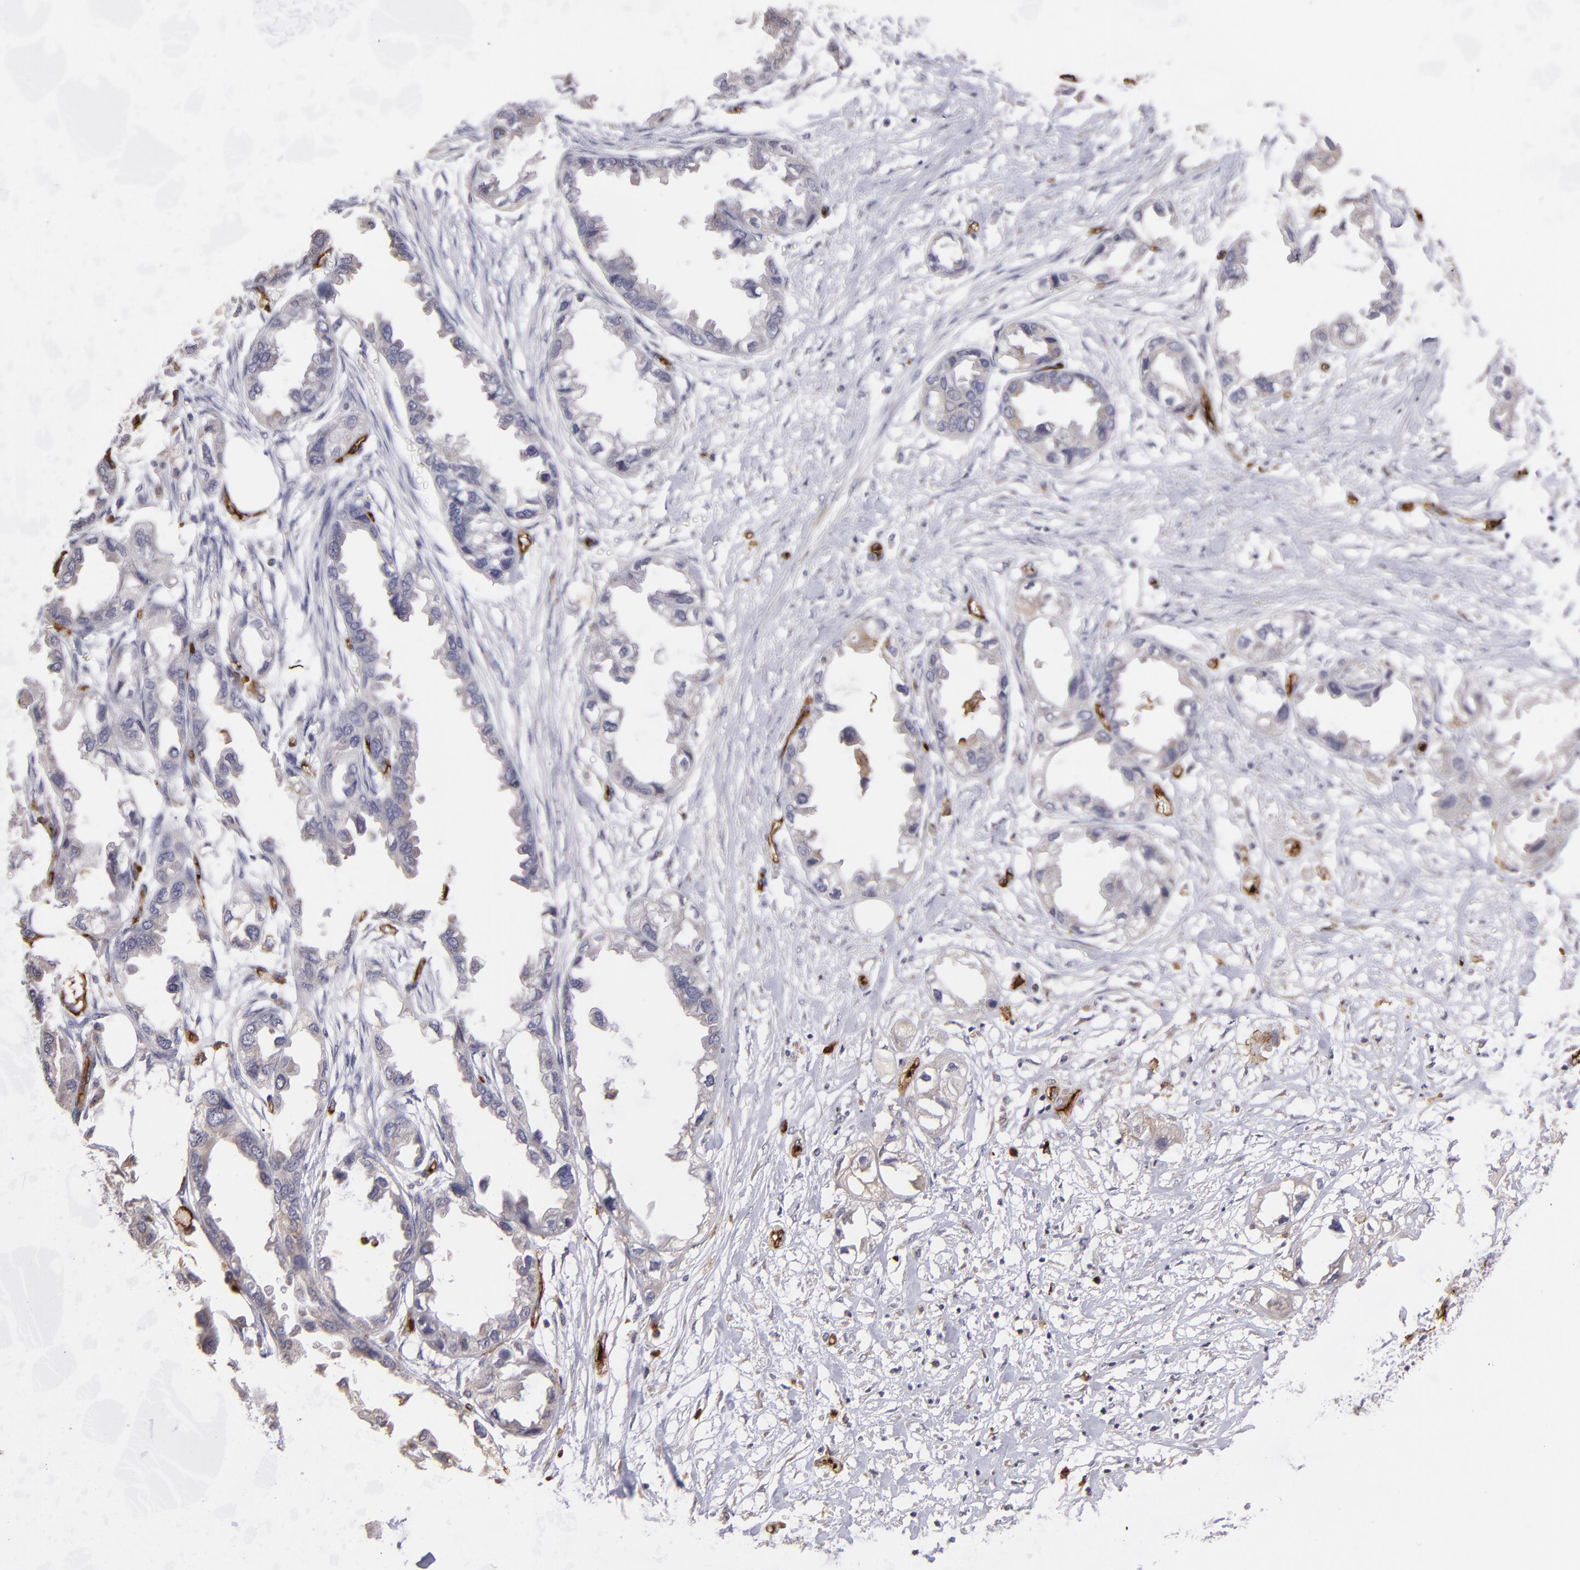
{"staining": {"intensity": "negative", "quantity": "none", "location": "none"}, "tissue": "endometrial cancer", "cell_type": "Tumor cells", "image_type": "cancer", "snomed": [{"axis": "morphology", "description": "Adenocarcinoma, NOS"}, {"axis": "topography", "description": "Endometrium"}], "caption": "Micrograph shows no protein positivity in tumor cells of endometrial adenocarcinoma tissue.", "gene": "DYSF", "patient": {"sex": "female", "age": 67}}